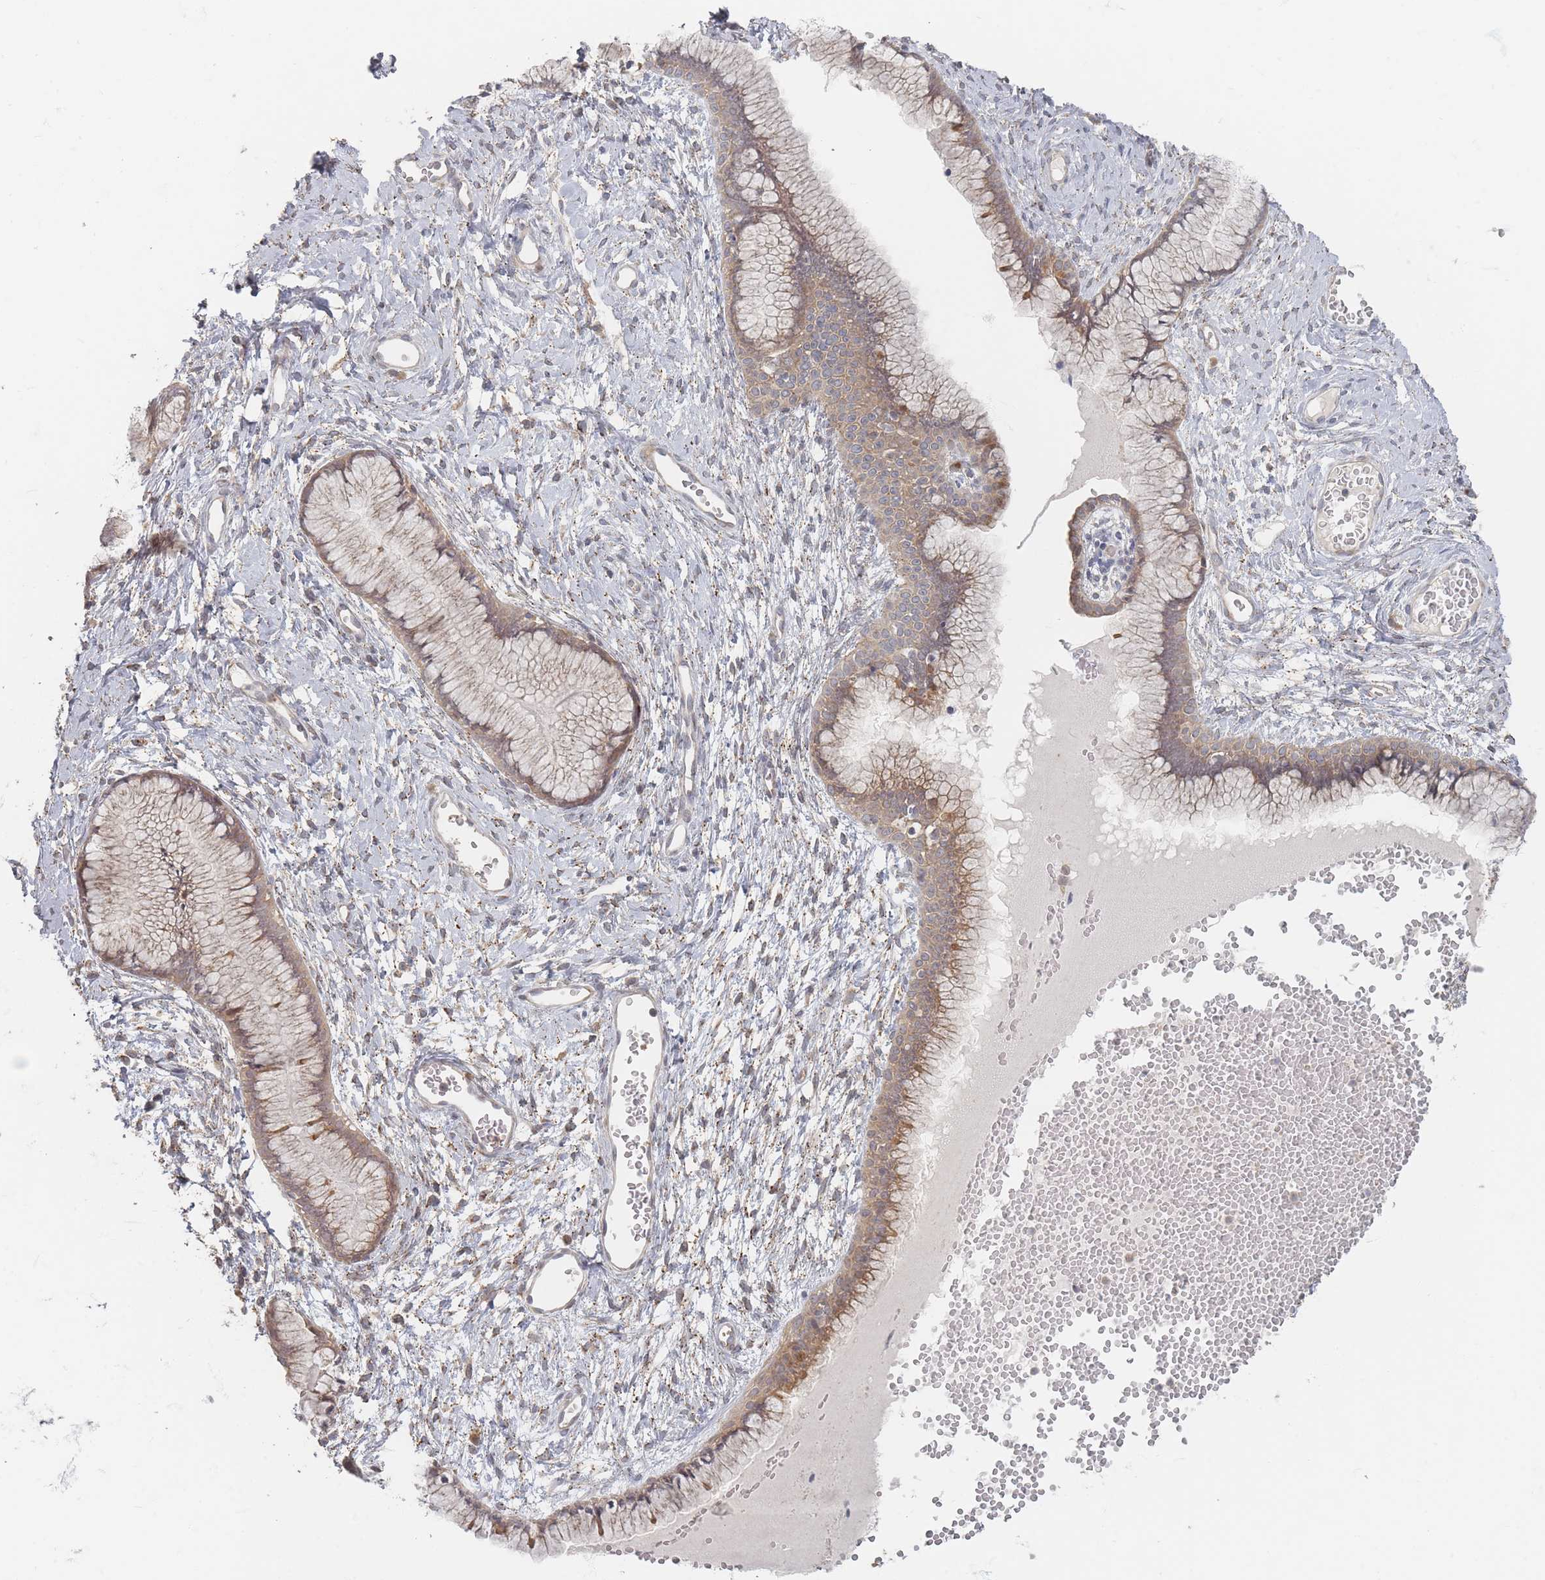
{"staining": {"intensity": "moderate", "quantity": "25%-75%", "location": "cytoplasmic/membranous"}, "tissue": "cervix", "cell_type": "Glandular cells", "image_type": "normal", "snomed": [{"axis": "morphology", "description": "Normal tissue, NOS"}, {"axis": "topography", "description": "Cervix"}], "caption": "A histopathology image showing moderate cytoplasmic/membranous staining in approximately 25%-75% of glandular cells in unremarkable cervix, as visualized by brown immunohistochemical staining.", "gene": "GLE1", "patient": {"sex": "female", "age": 42}}